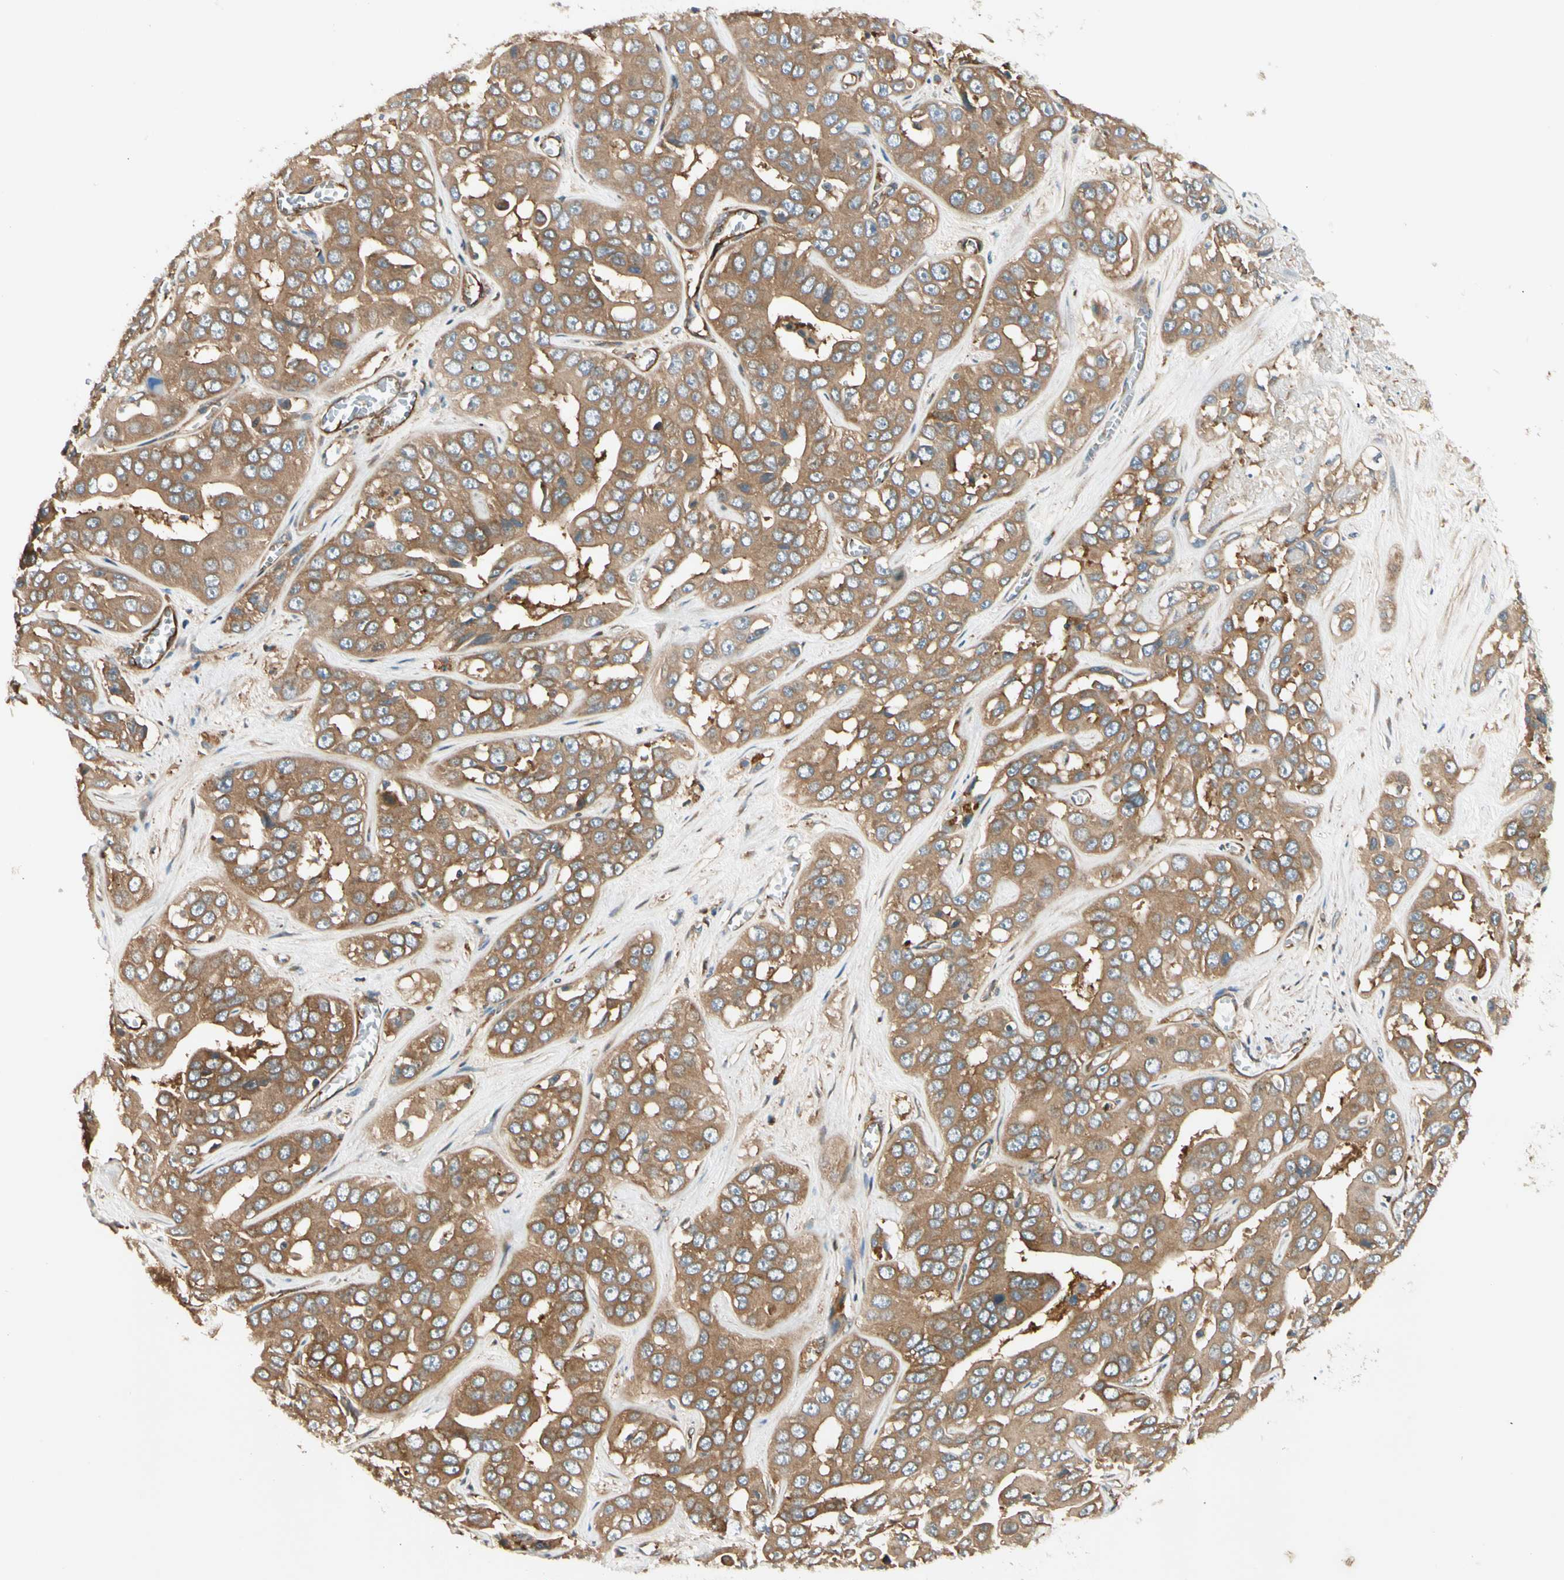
{"staining": {"intensity": "moderate", "quantity": ">75%", "location": "cytoplasmic/membranous"}, "tissue": "liver cancer", "cell_type": "Tumor cells", "image_type": "cancer", "snomed": [{"axis": "morphology", "description": "Cholangiocarcinoma"}, {"axis": "topography", "description": "Liver"}], "caption": "Cholangiocarcinoma (liver) stained for a protein displays moderate cytoplasmic/membranous positivity in tumor cells.", "gene": "ROCK2", "patient": {"sex": "female", "age": 52}}